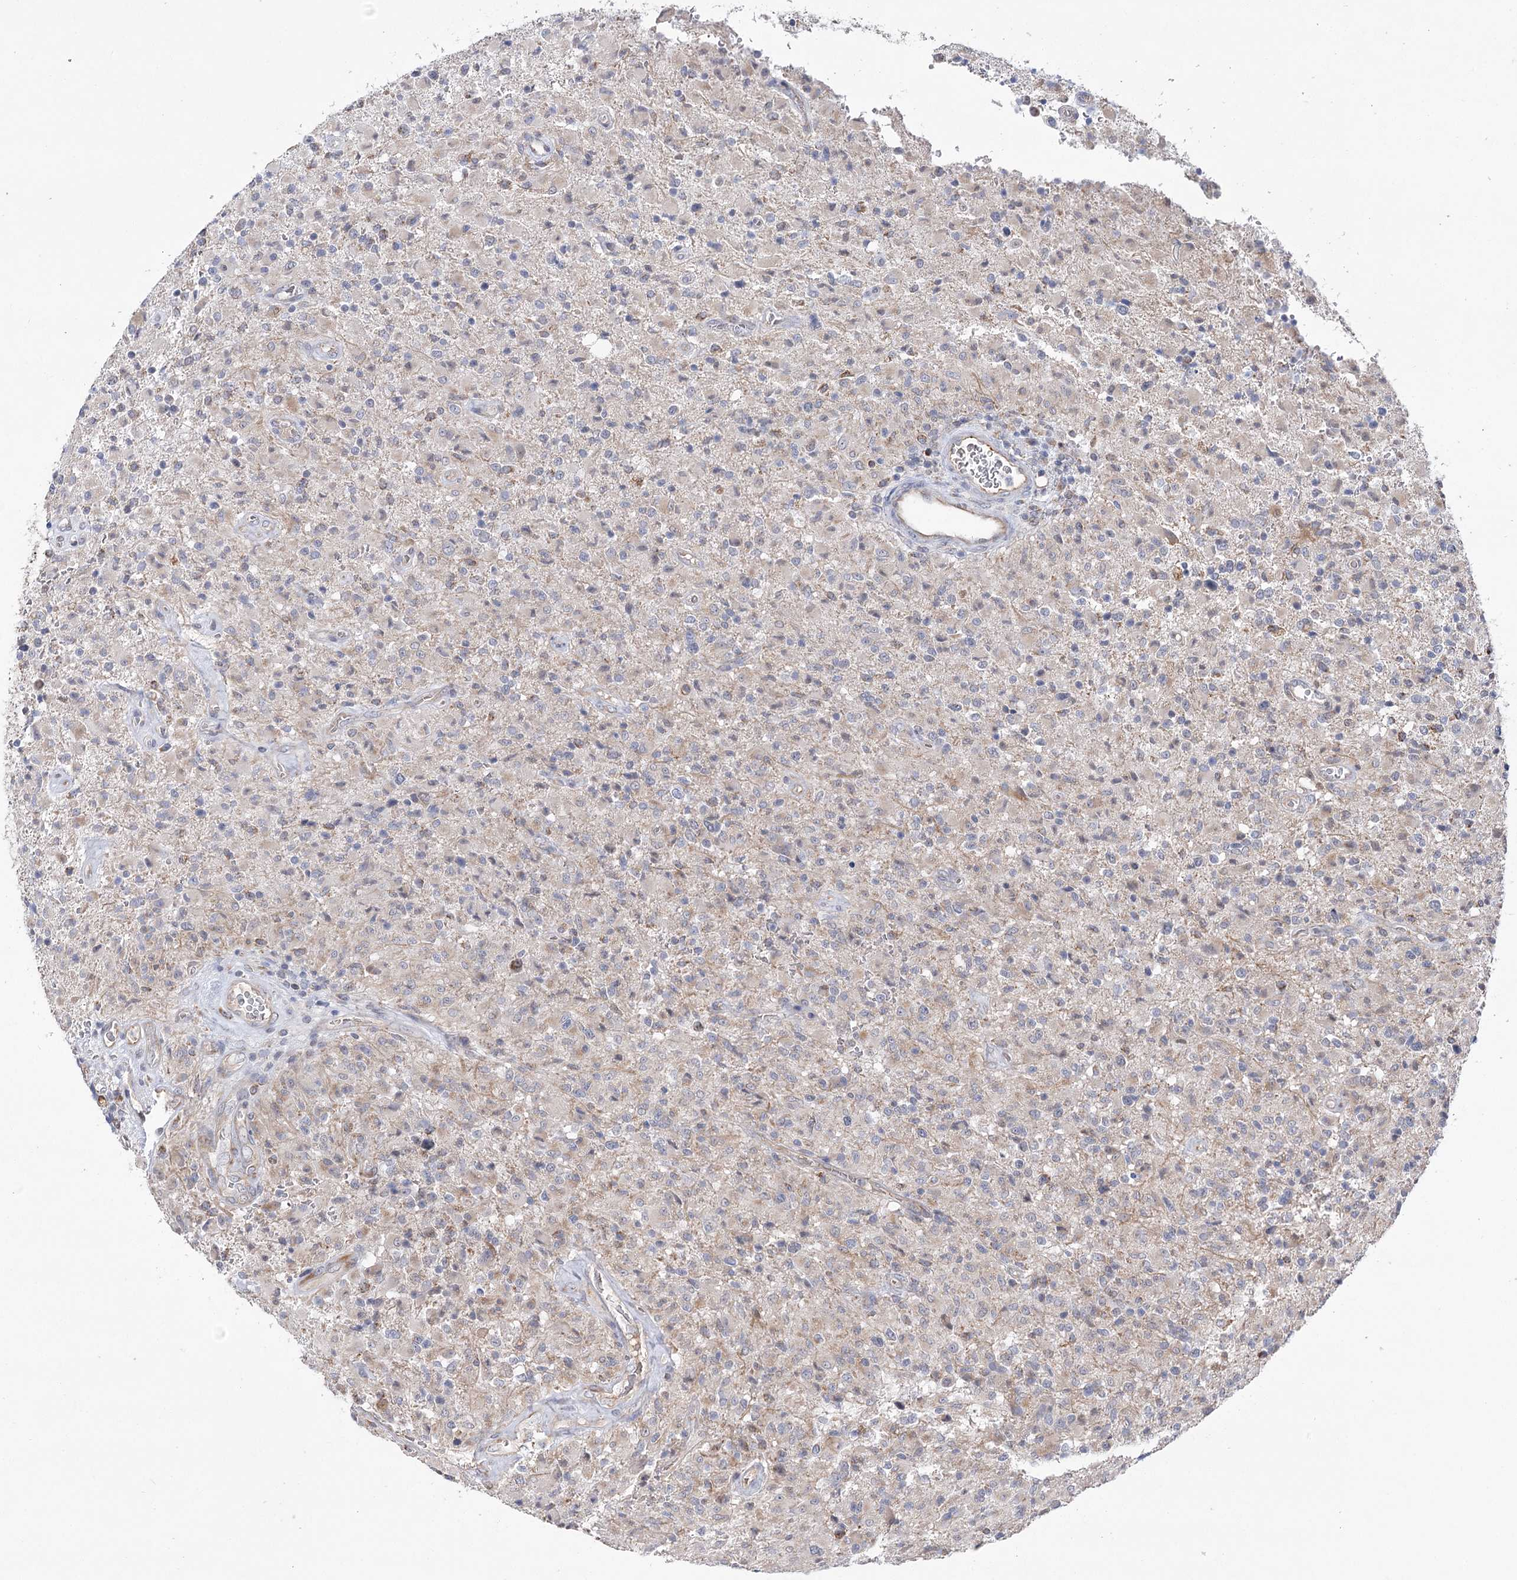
{"staining": {"intensity": "weak", "quantity": "<25%", "location": "cytoplasmic/membranous"}, "tissue": "glioma", "cell_type": "Tumor cells", "image_type": "cancer", "snomed": [{"axis": "morphology", "description": "Glioma, malignant, High grade"}, {"axis": "topography", "description": "Brain"}], "caption": "Glioma stained for a protein using immunohistochemistry (IHC) shows no staining tumor cells.", "gene": "ECHDC3", "patient": {"sex": "female", "age": 57}}